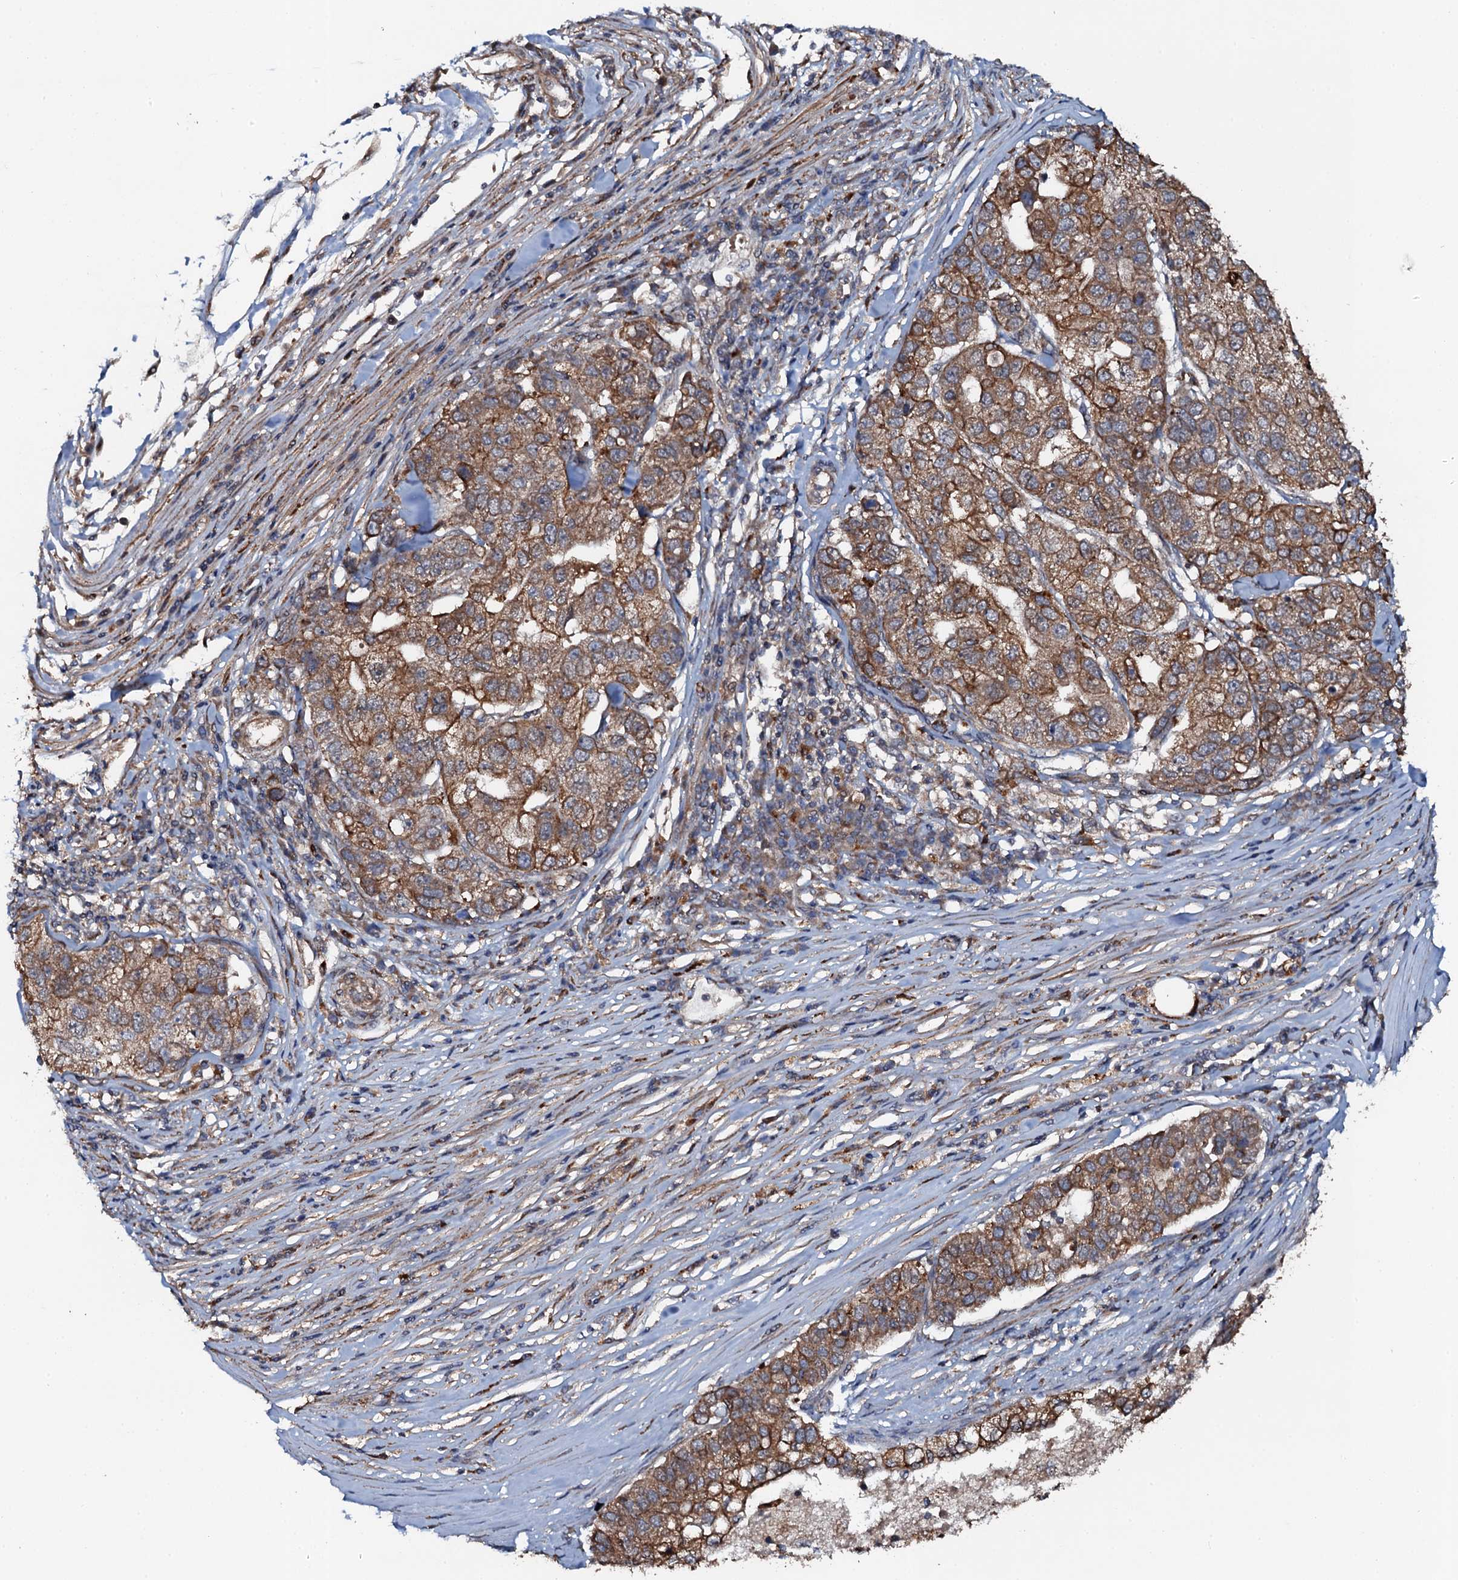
{"staining": {"intensity": "moderate", "quantity": ">75%", "location": "cytoplasmic/membranous"}, "tissue": "pancreatic cancer", "cell_type": "Tumor cells", "image_type": "cancer", "snomed": [{"axis": "morphology", "description": "Adenocarcinoma, NOS"}, {"axis": "topography", "description": "Pancreas"}], "caption": "Pancreatic cancer stained with a brown dye exhibits moderate cytoplasmic/membranous positive staining in about >75% of tumor cells.", "gene": "GLCE", "patient": {"sex": "female", "age": 61}}